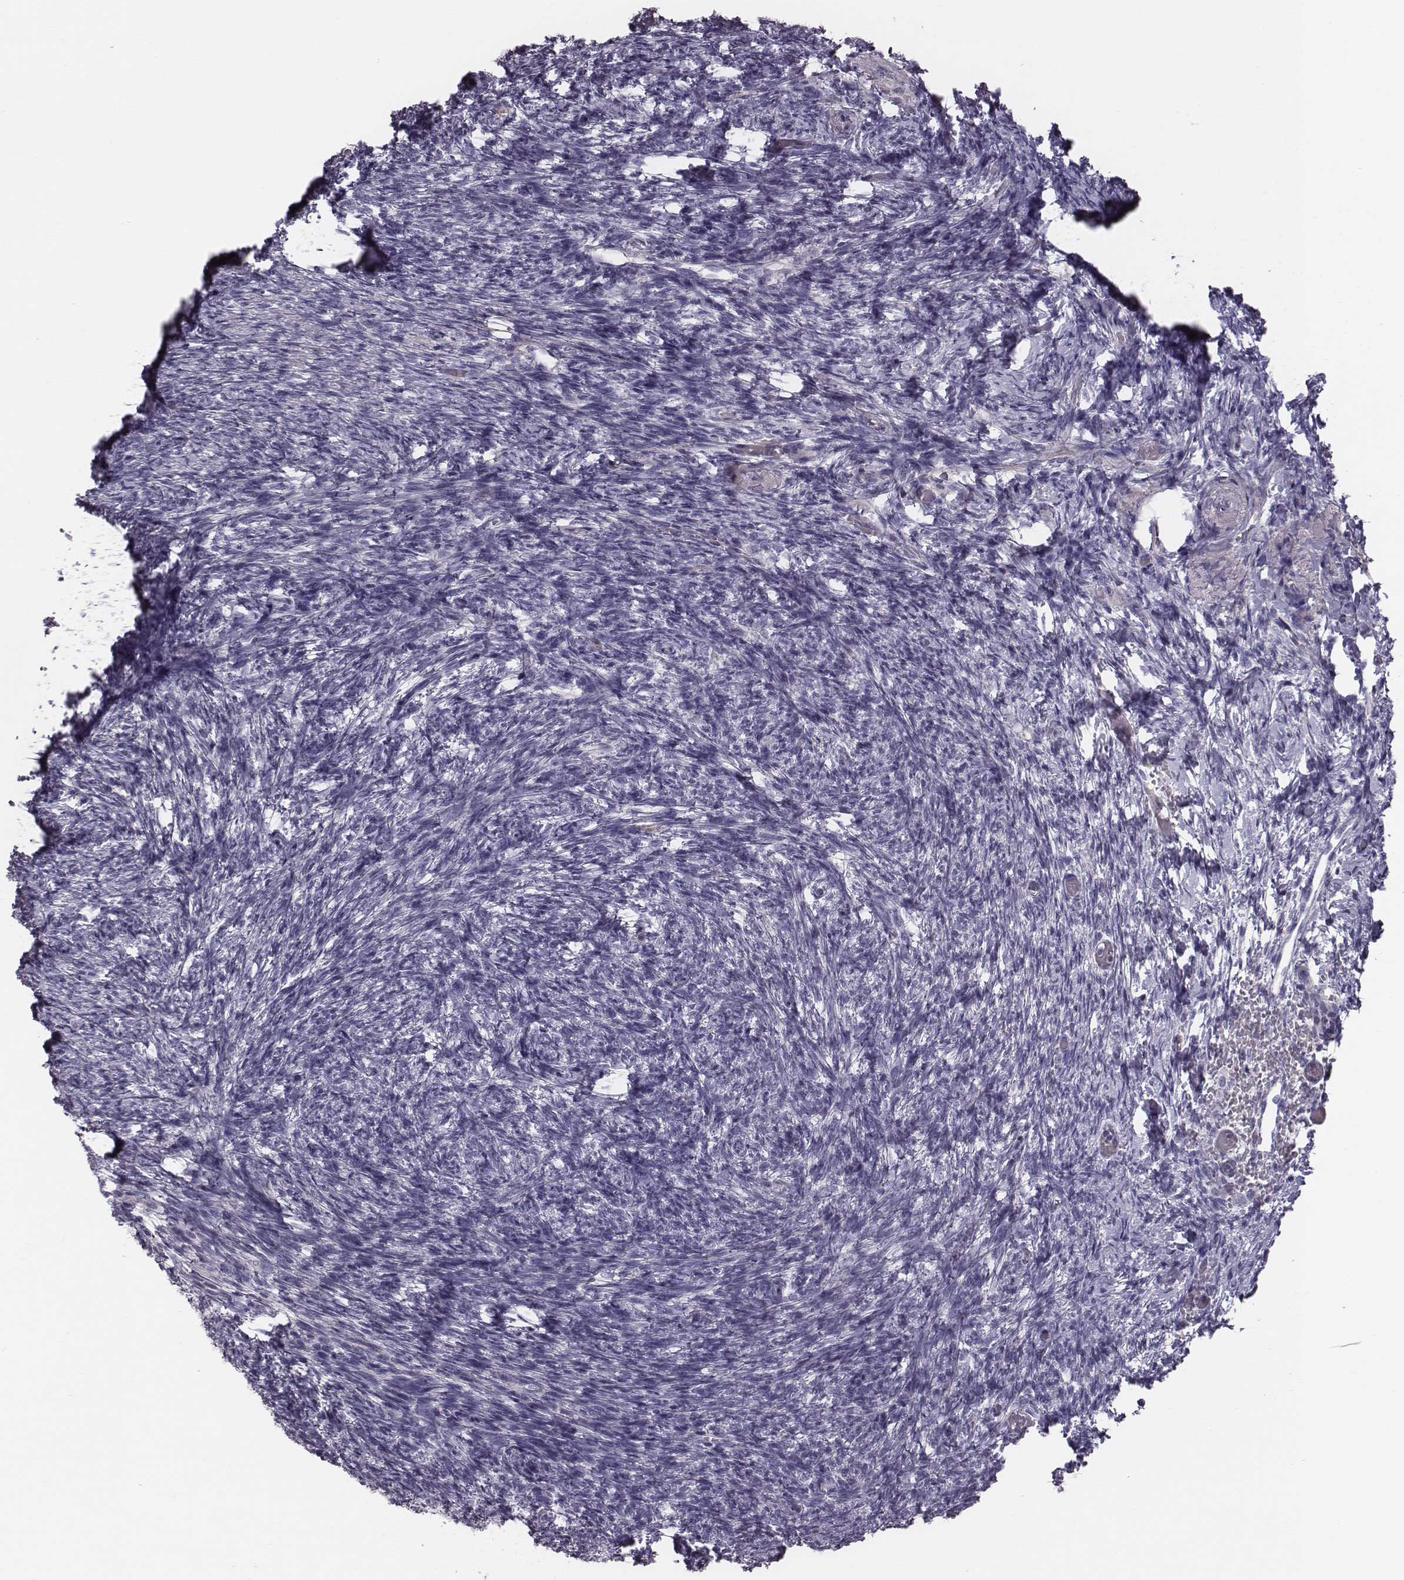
{"staining": {"intensity": "negative", "quantity": "none", "location": "none"}, "tissue": "ovary", "cell_type": "Ovarian stroma cells", "image_type": "normal", "snomed": [{"axis": "morphology", "description": "Normal tissue, NOS"}, {"axis": "topography", "description": "Ovary"}], "caption": "Immunohistochemistry of benign ovary displays no staining in ovarian stroma cells.", "gene": "CRISP1", "patient": {"sex": "female", "age": 72}}